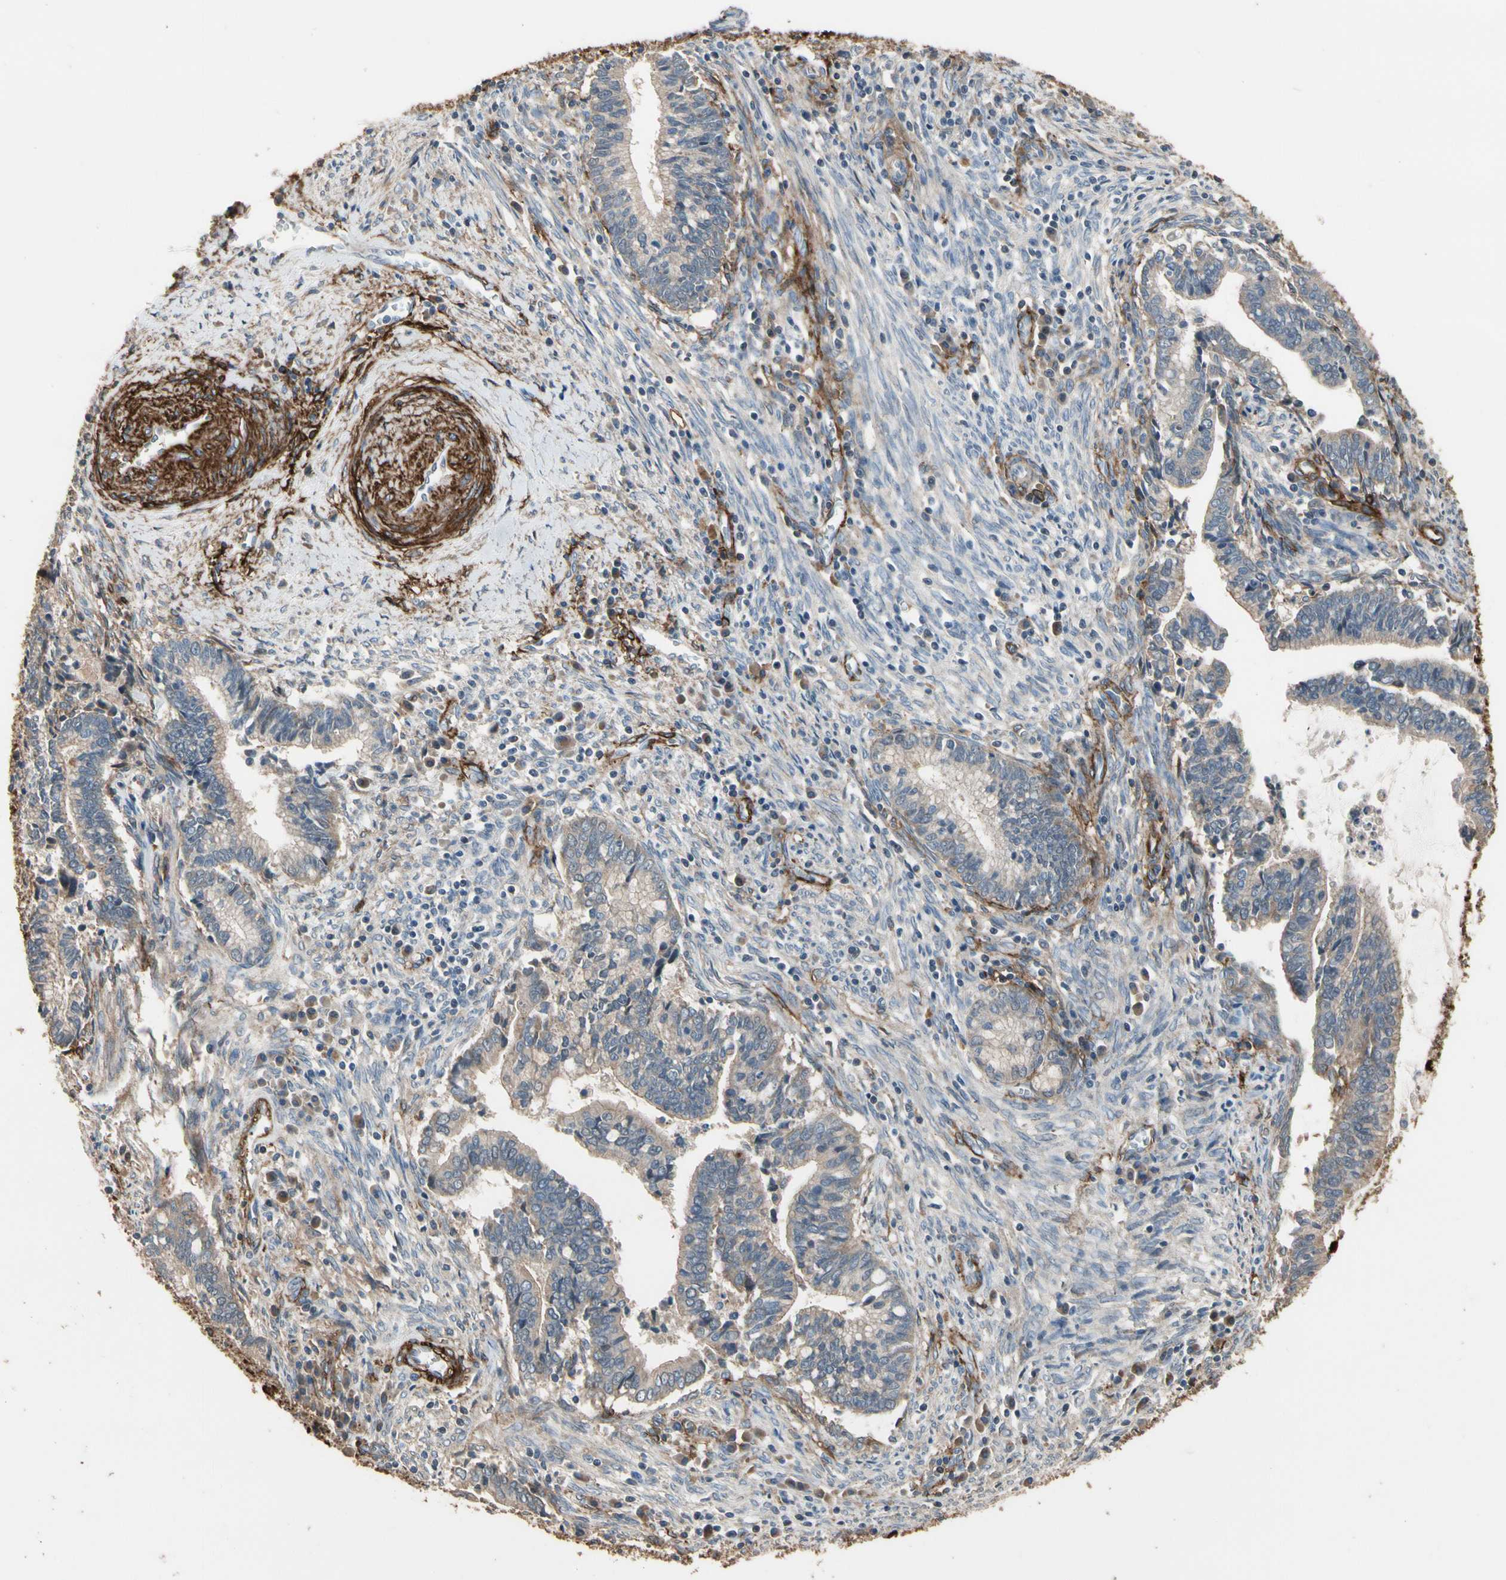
{"staining": {"intensity": "weak", "quantity": ">75%", "location": "cytoplasmic/membranous"}, "tissue": "cervical cancer", "cell_type": "Tumor cells", "image_type": "cancer", "snomed": [{"axis": "morphology", "description": "Adenocarcinoma, NOS"}, {"axis": "topography", "description": "Cervix"}], "caption": "Tumor cells display low levels of weak cytoplasmic/membranous positivity in about >75% of cells in human cervical cancer.", "gene": "SUSD2", "patient": {"sex": "female", "age": 44}}